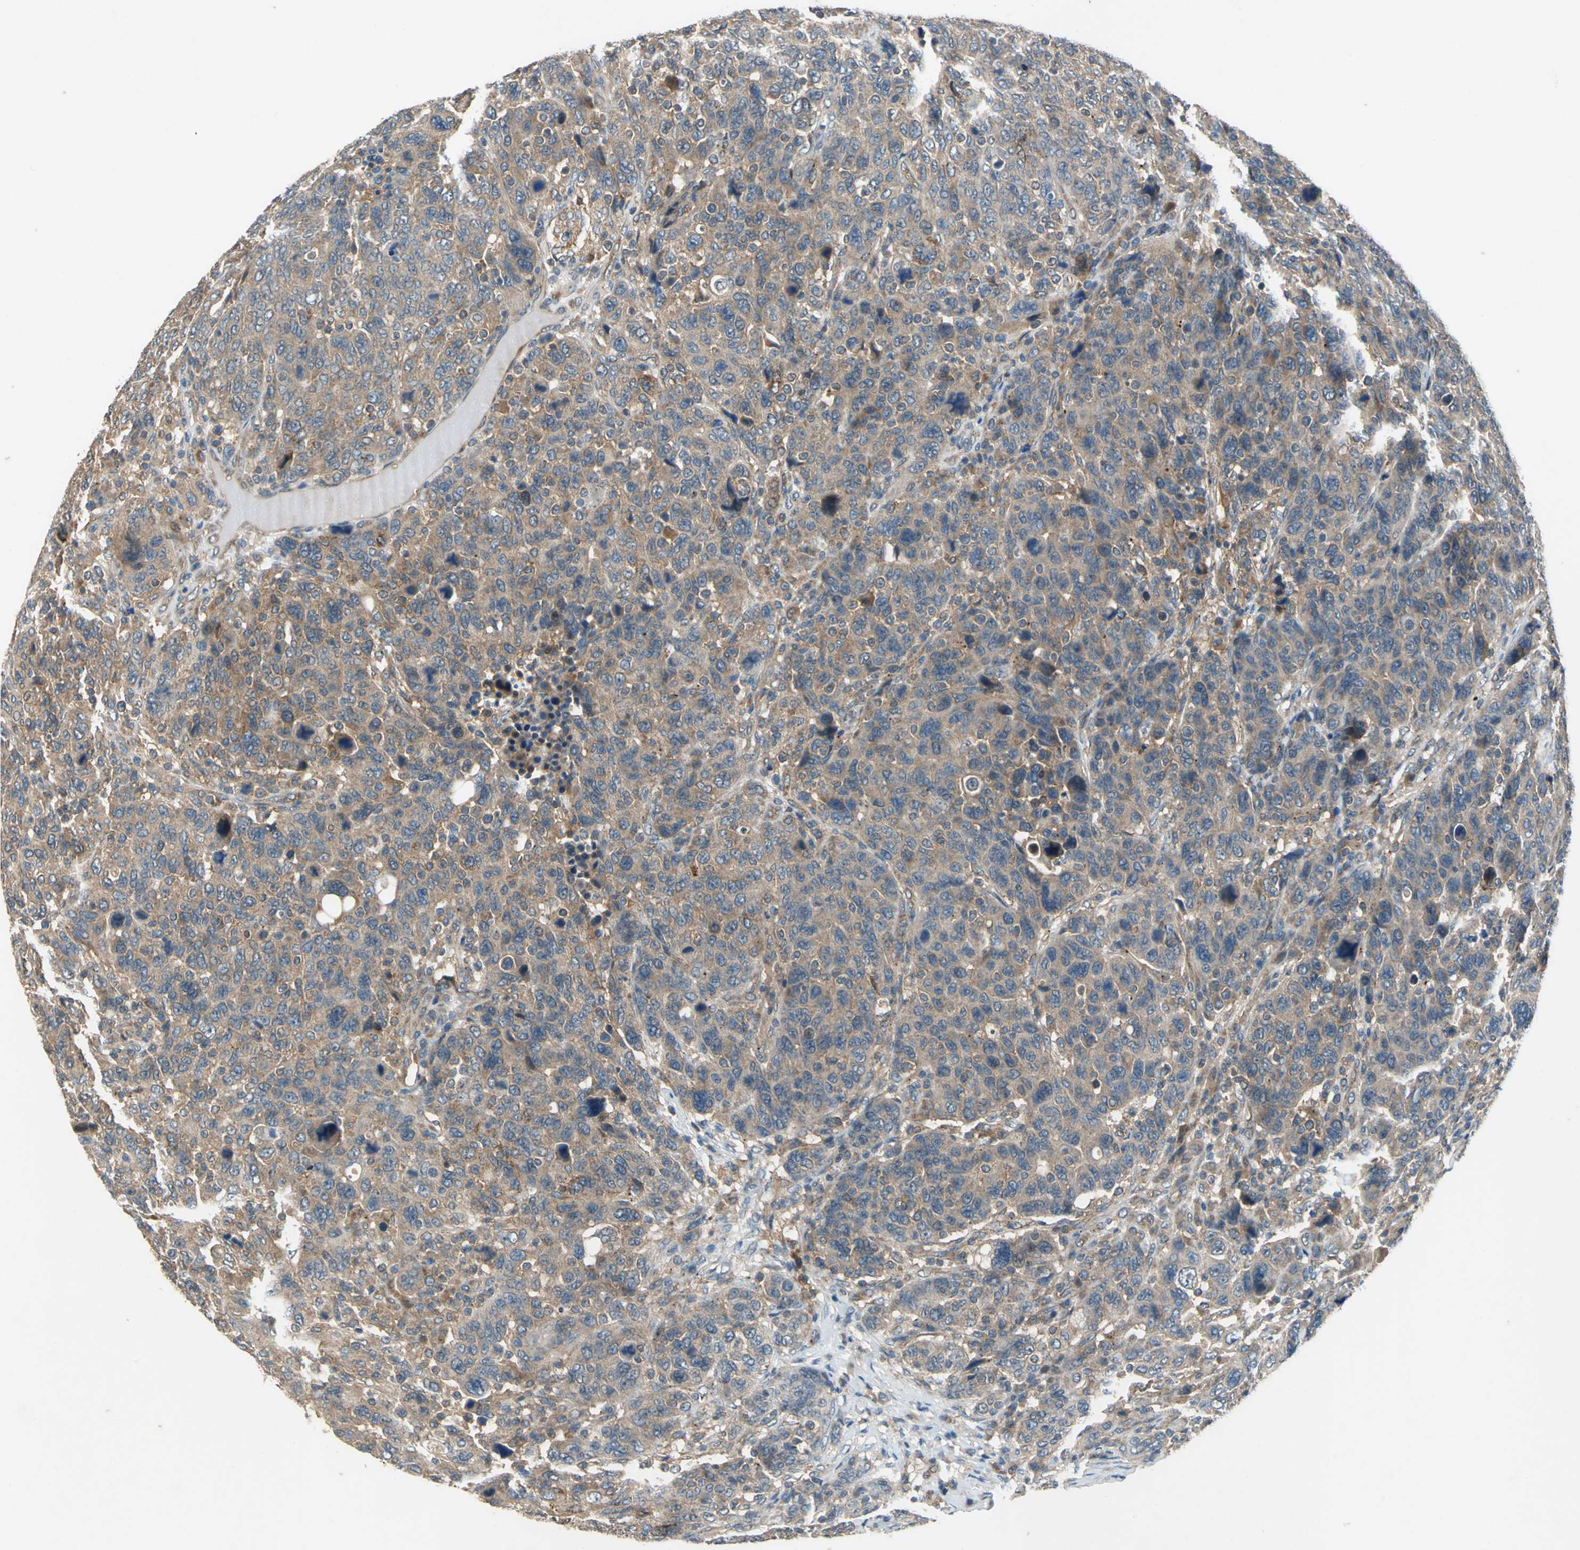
{"staining": {"intensity": "moderate", "quantity": ">75%", "location": "cytoplasmic/membranous"}, "tissue": "breast cancer", "cell_type": "Tumor cells", "image_type": "cancer", "snomed": [{"axis": "morphology", "description": "Duct carcinoma"}, {"axis": "topography", "description": "Breast"}], "caption": "Immunohistochemical staining of breast infiltrating ductal carcinoma reveals medium levels of moderate cytoplasmic/membranous protein staining in approximately >75% of tumor cells.", "gene": "EMCN", "patient": {"sex": "female", "age": 37}}